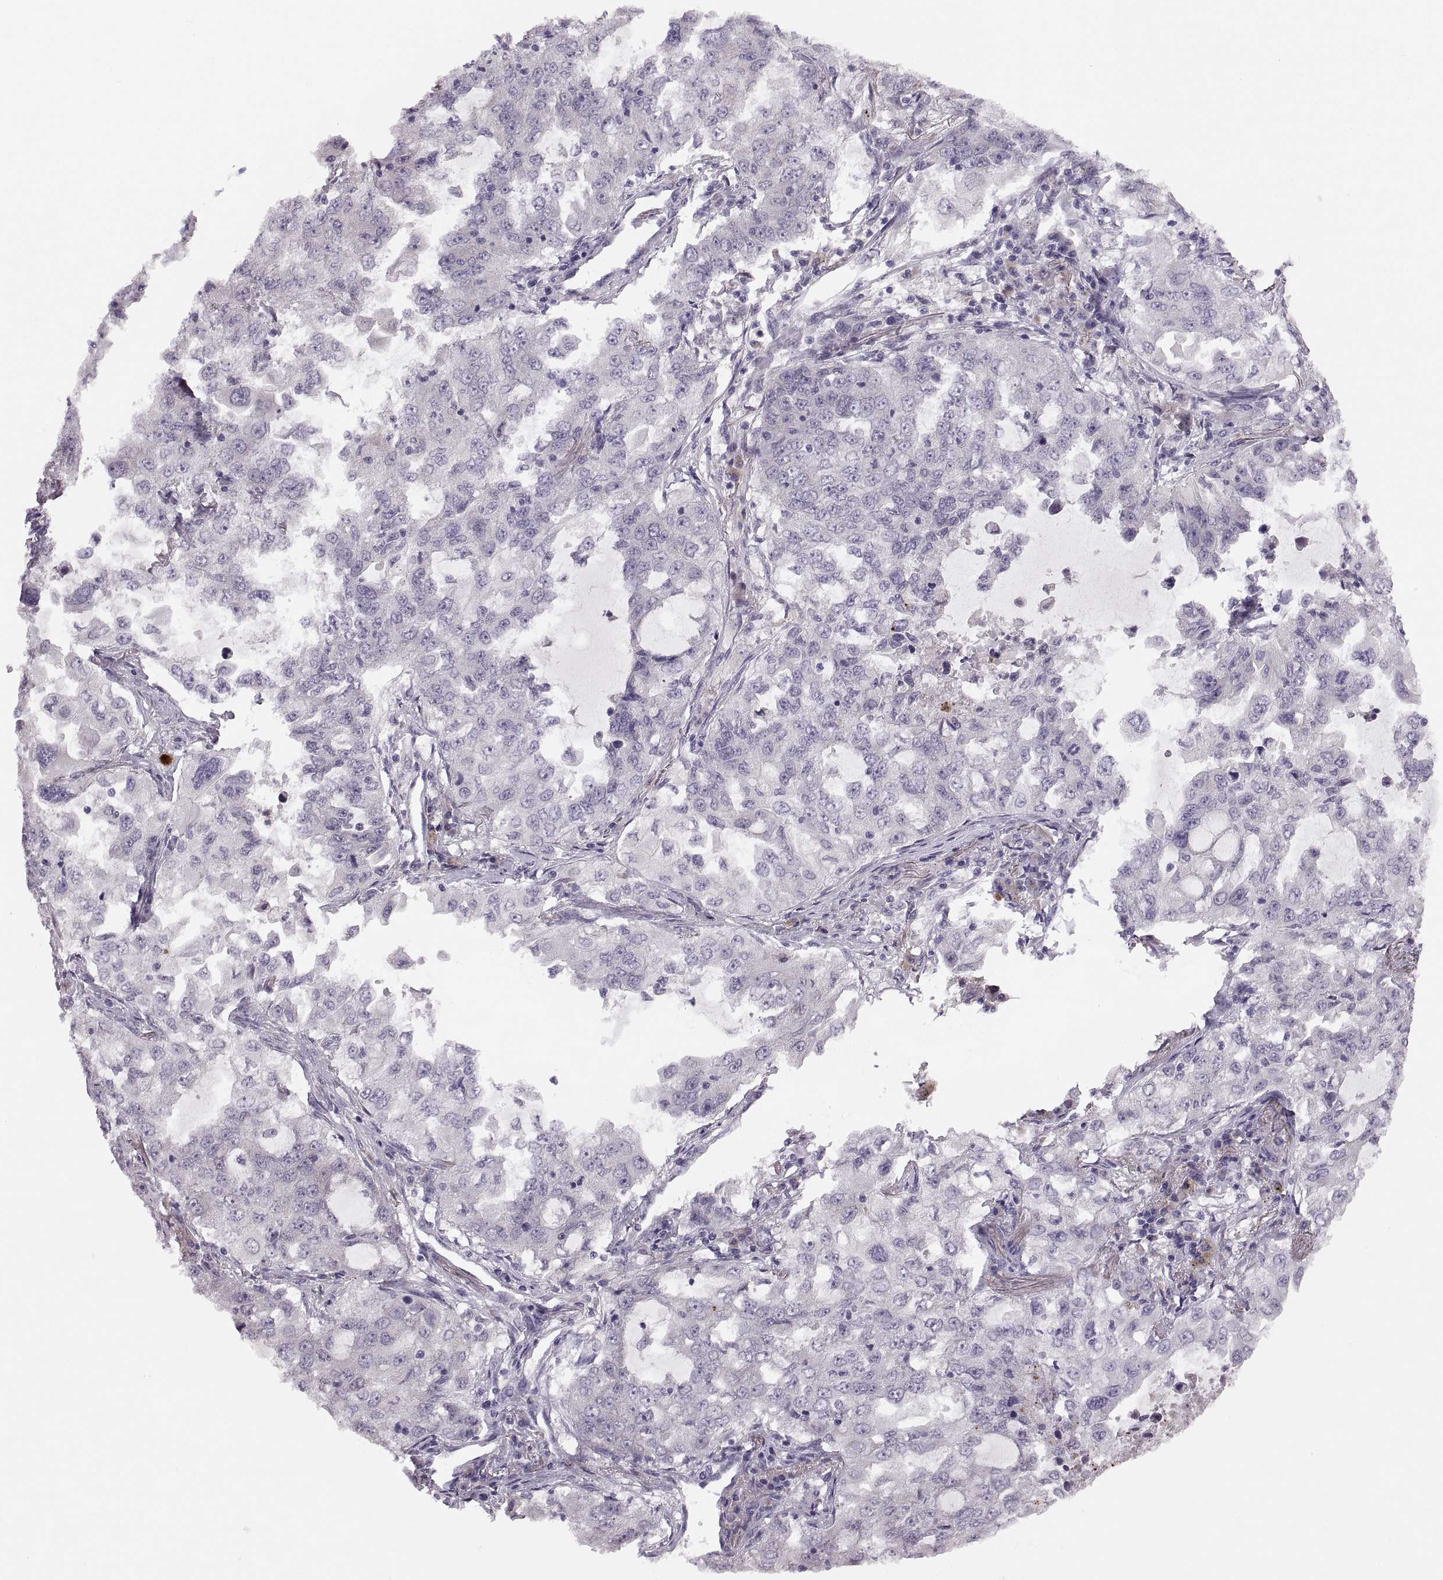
{"staining": {"intensity": "negative", "quantity": "none", "location": "none"}, "tissue": "lung cancer", "cell_type": "Tumor cells", "image_type": "cancer", "snomed": [{"axis": "morphology", "description": "Adenocarcinoma, NOS"}, {"axis": "topography", "description": "Lung"}], "caption": "Adenocarcinoma (lung) was stained to show a protein in brown. There is no significant expression in tumor cells.", "gene": "ADH6", "patient": {"sex": "female", "age": 61}}